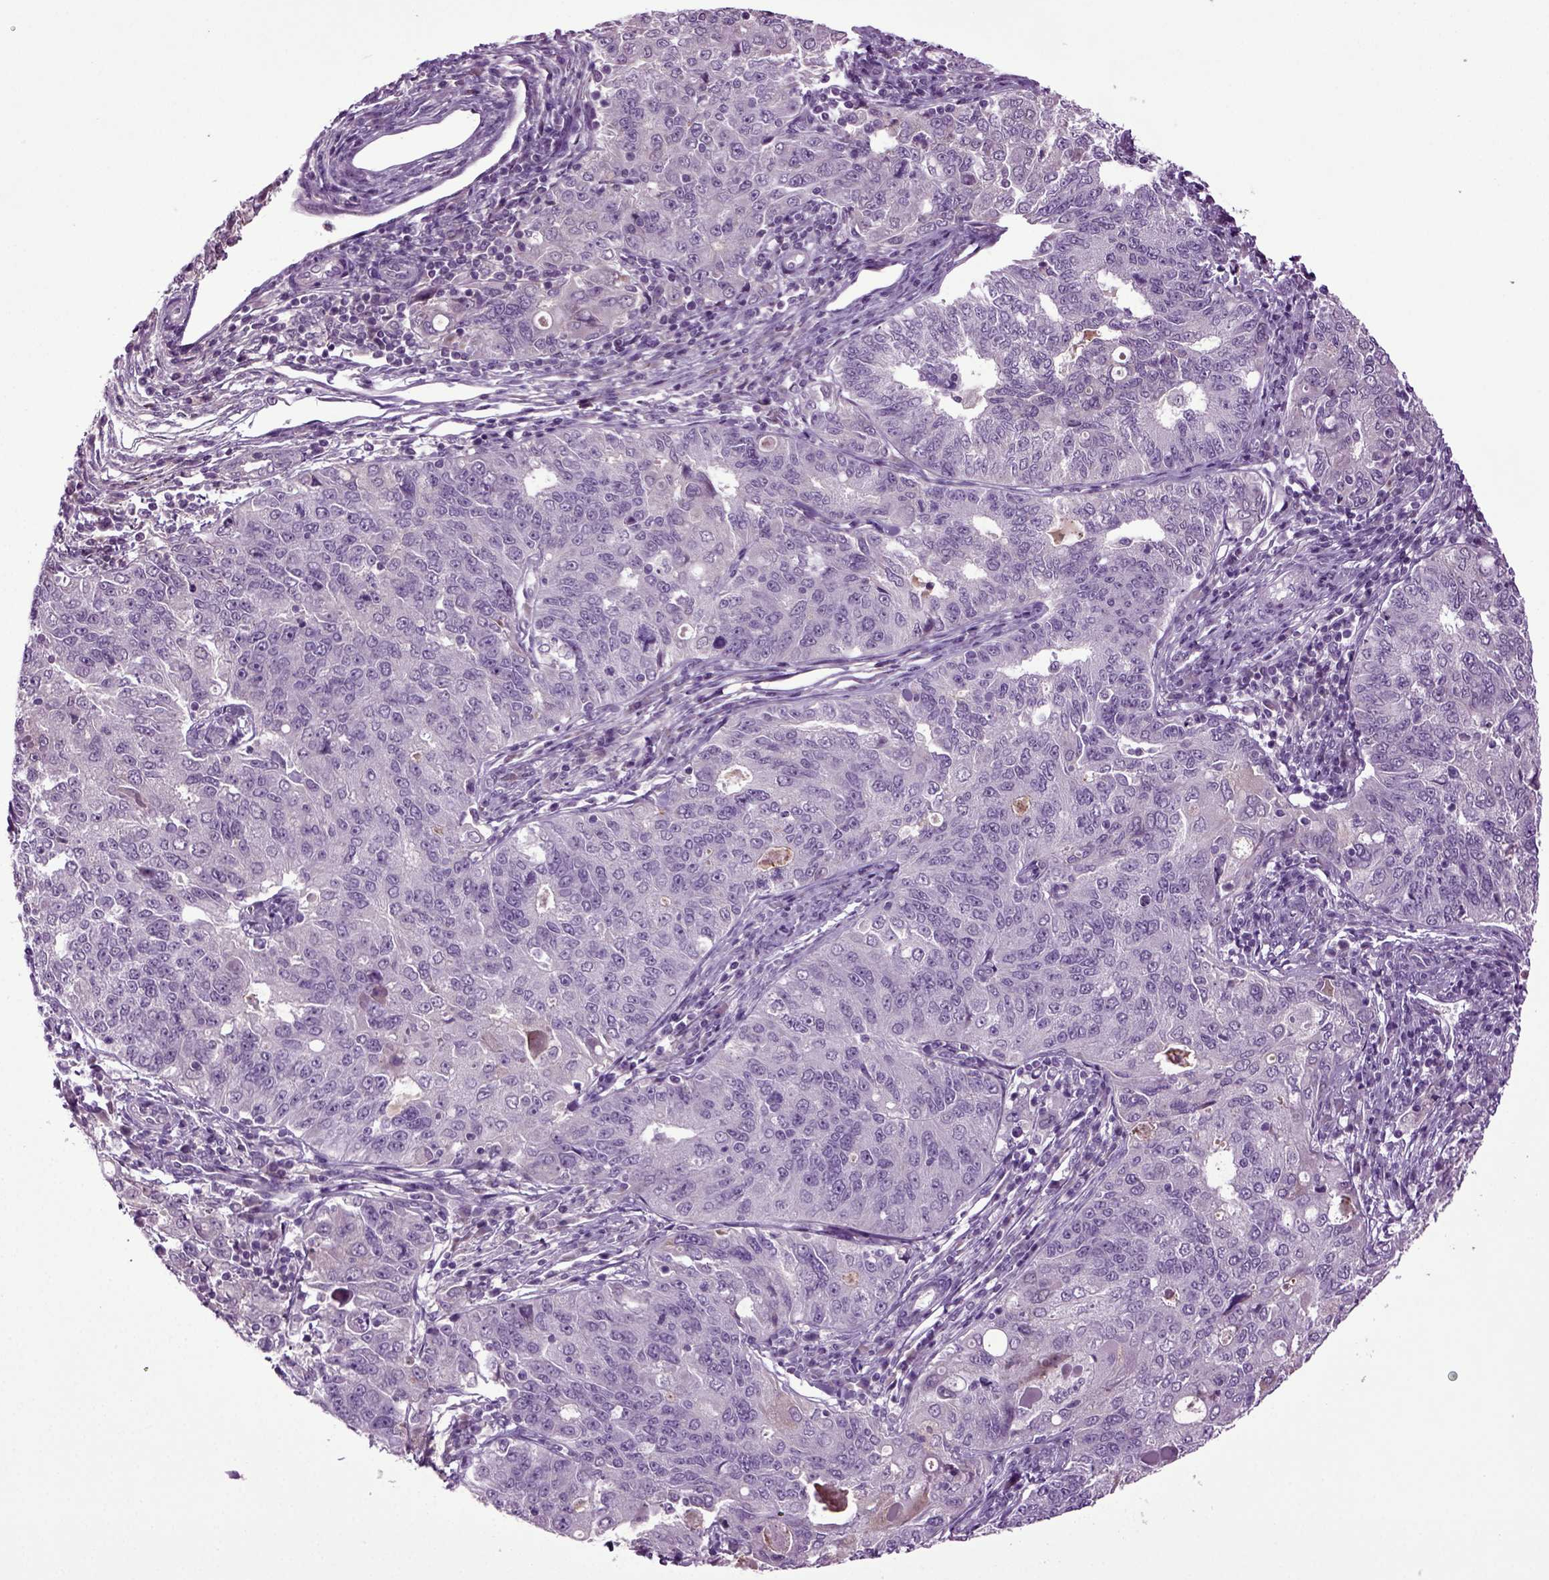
{"staining": {"intensity": "negative", "quantity": "none", "location": "none"}, "tissue": "endometrial cancer", "cell_type": "Tumor cells", "image_type": "cancer", "snomed": [{"axis": "morphology", "description": "Adenocarcinoma, NOS"}, {"axis": "topography", "description": "Endometrium"}], "caption": "This is an immunohistochemistry (IHC) histopathology image of human endometrial adenocarcinoma. There is no expression in tumor cells.", "gene": "FGF11", "patient": {"sex": "female", "age": 43}}